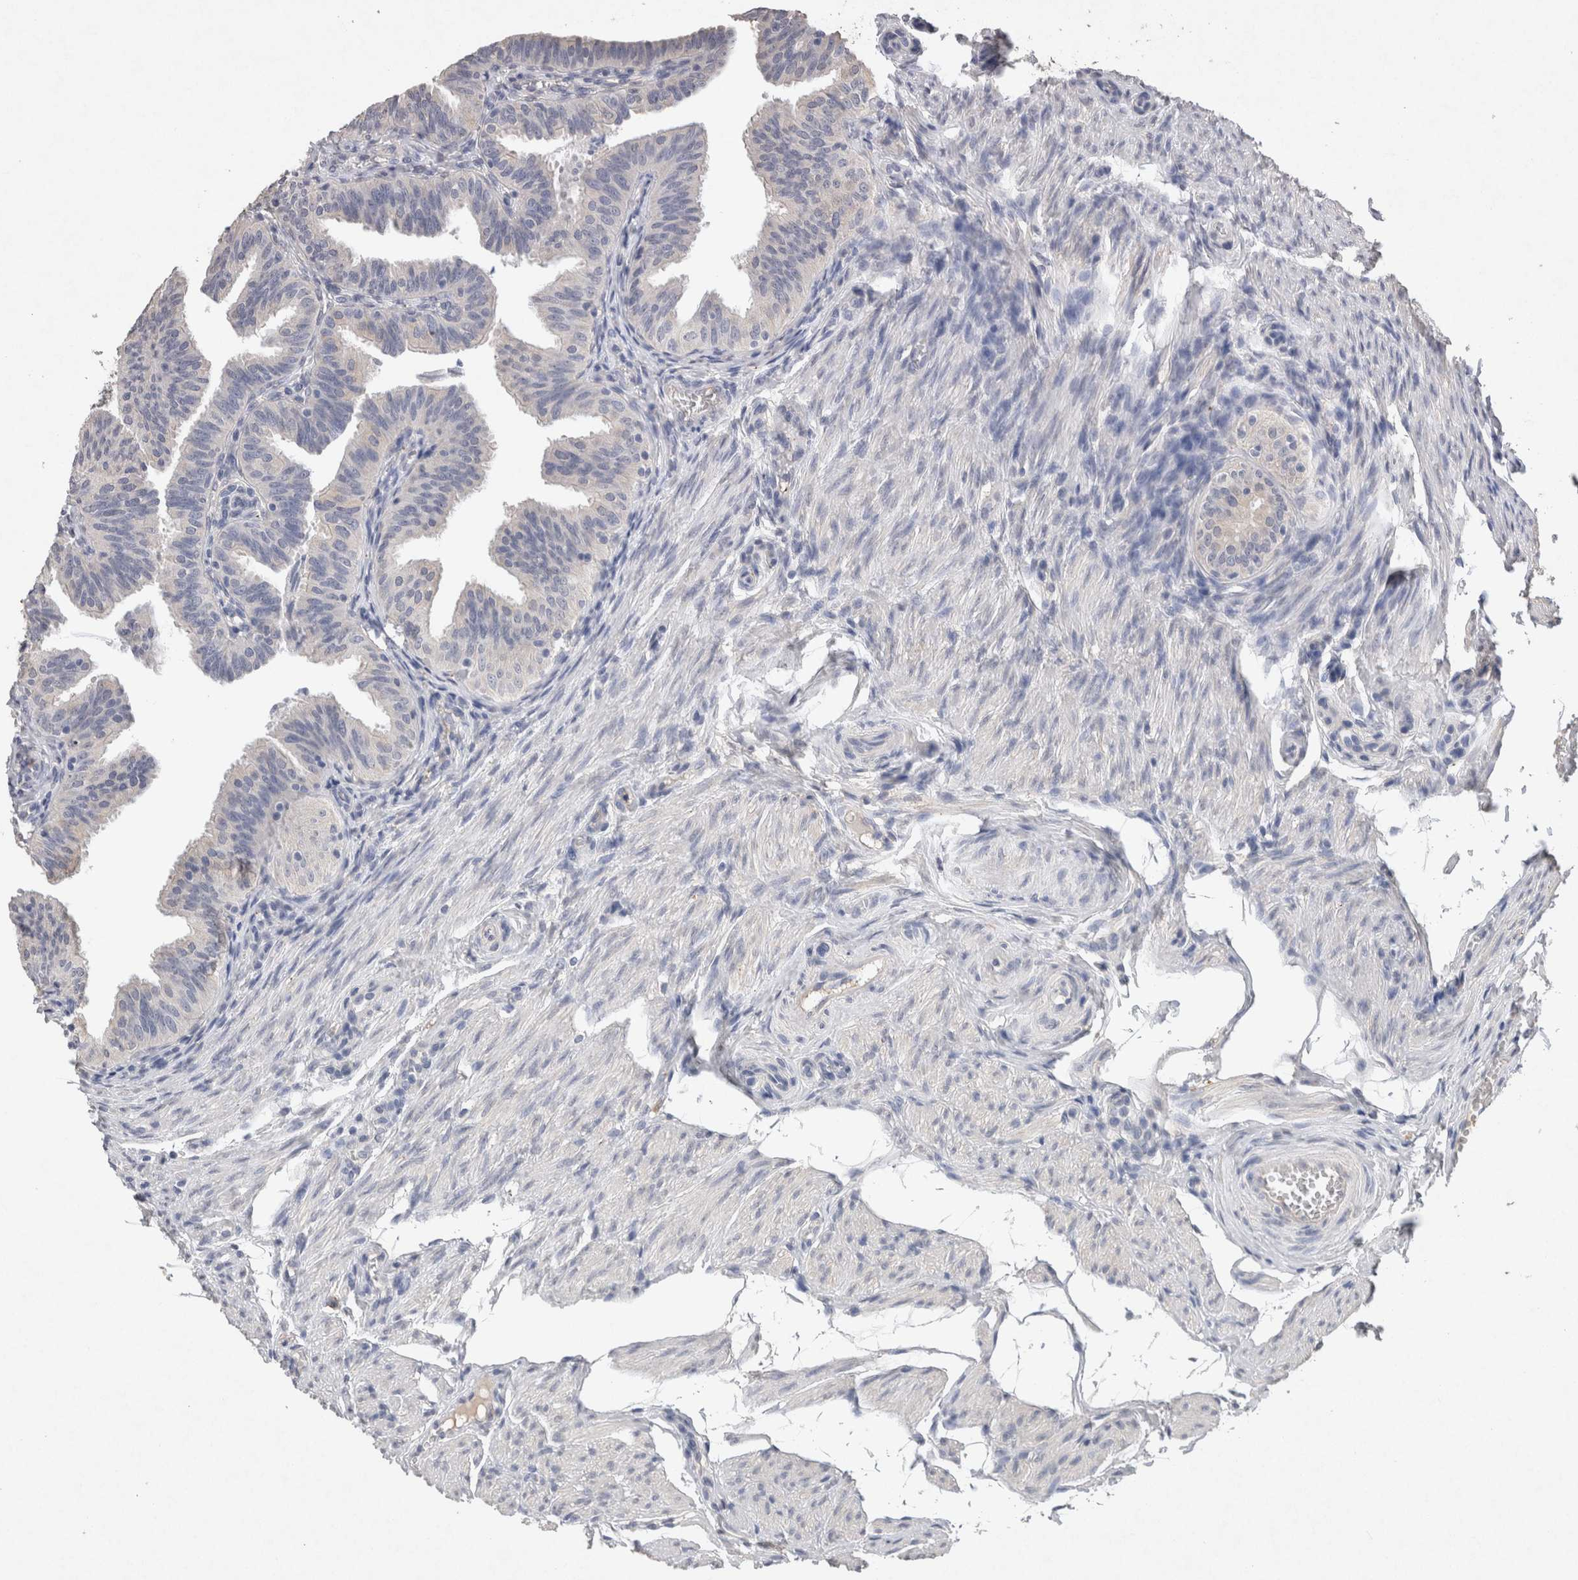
{"staining": {"intensity": "negative", "quantity": "none", "location": "none"}, "tissue": "fallopian tube", "cell_type": "Glandular cells", "image_type": "normal", "snomed": [{"axis": "morphology", "description": "Normal tissue, NOS"}, {"axis": "topography", "description": "Fallopian tube"}], "caption": "This micrograph is of benign fallopian tube stained with IHC to label a protein in brown with the nuclei are counter-stained blue. There is no positivity in glandular cells. (Brightfield microscopy of DAB immunohistochemistry at high magnification).", "gene": "FABP7", "patient": {"sex": "female", "age": 35}}